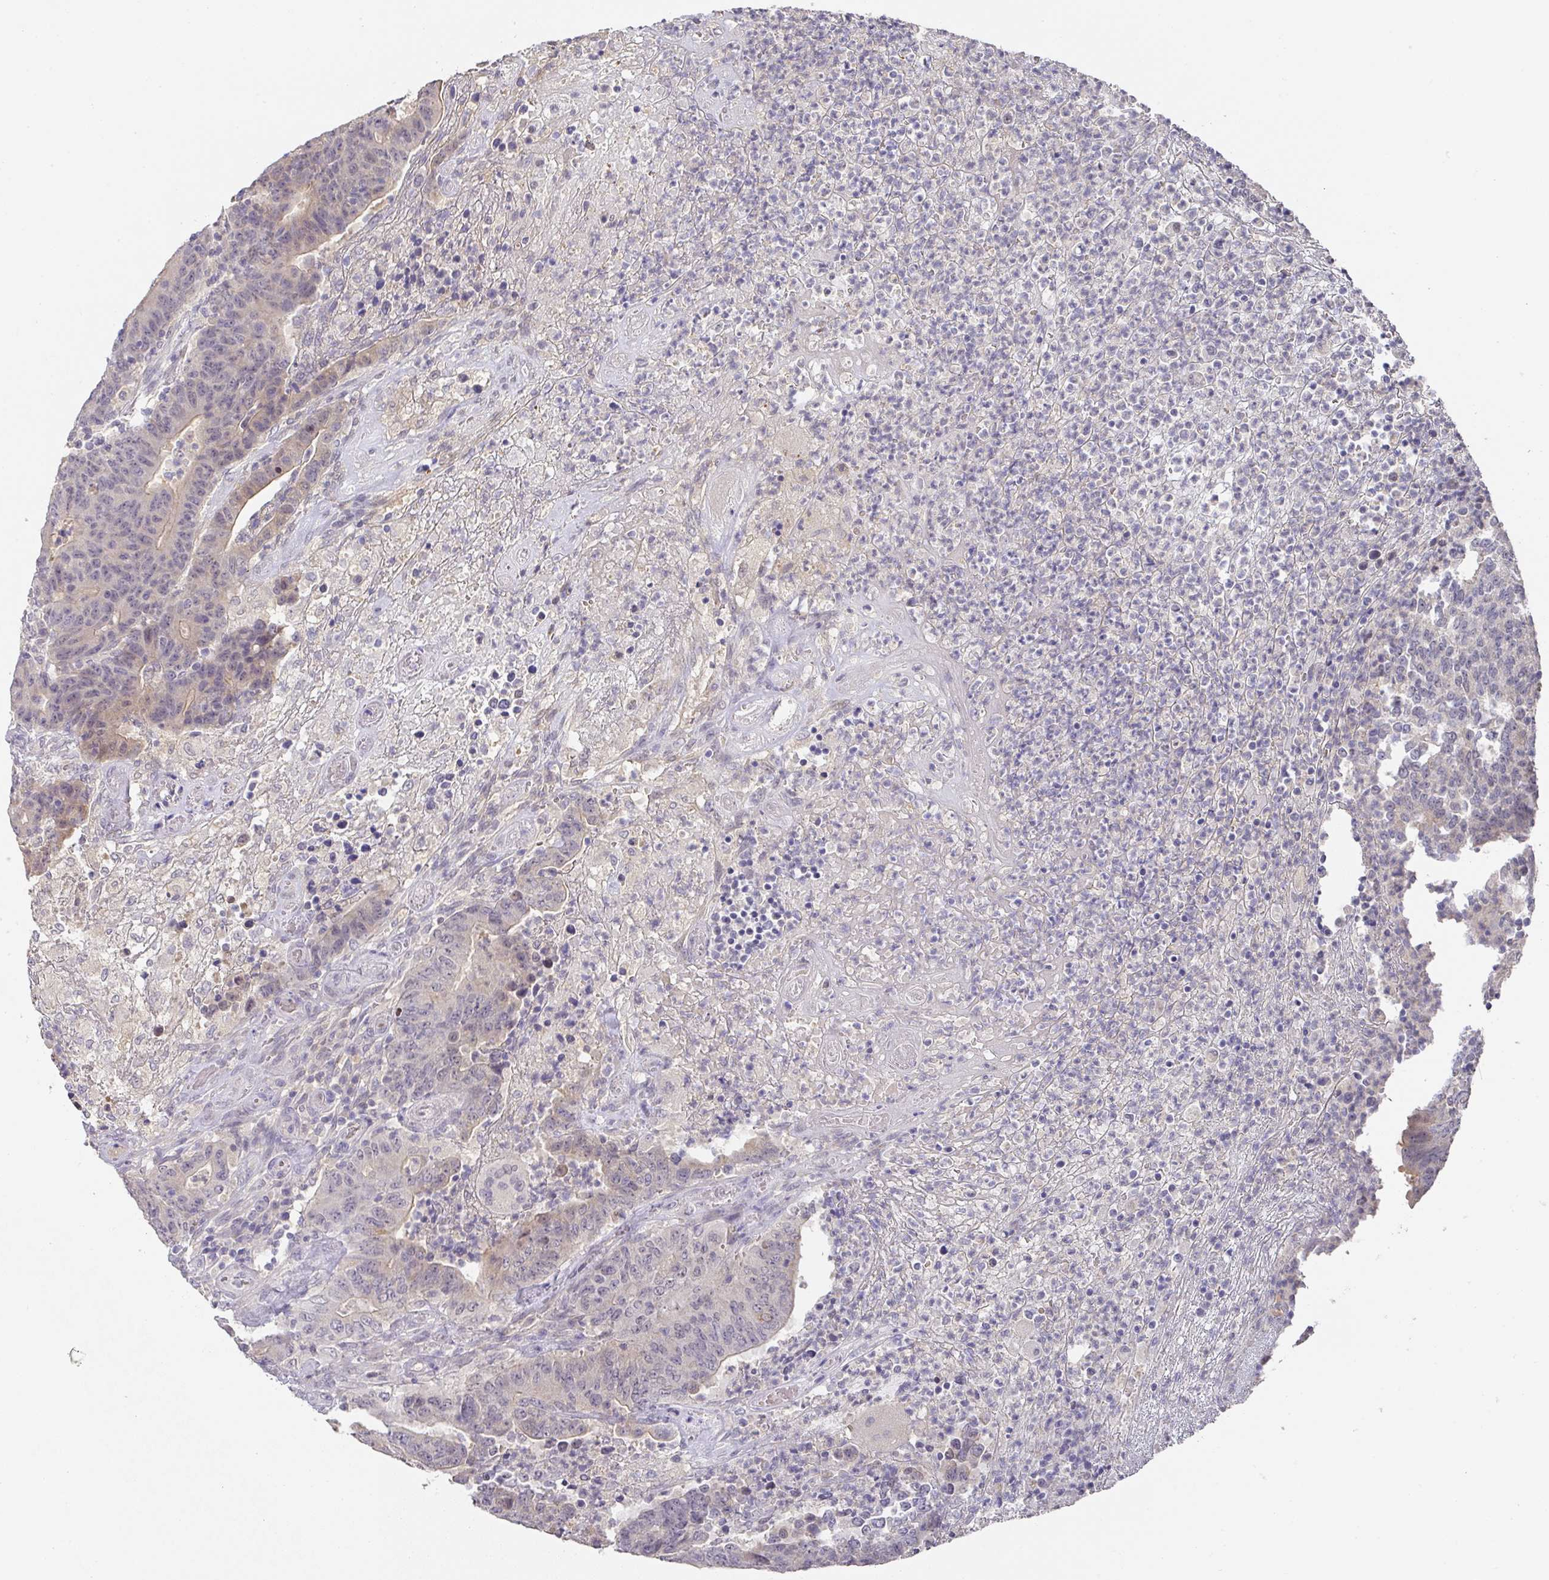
{"staining": {"intensity": "weak", "quantity": "<25%", "location": "cytoplasmic/membranous"}, "tissue": "colorectal cancer", "cell_type": "Tumor cells", "image_type": "cancer", "snomed": [{"axis": "morphology", "description": "Adenocarcinoma, NOS"}, {"axis": "topography", "description": "Colon"}], "caption": "This image is of colorectal cancer stained with immunohistochemistry to label a protein in brown with the nuclei are counter-stained blue. There is no positivity in tumor cells.", "gene": "FOXN4", "patient": {"sex": "female", "age": 75}}